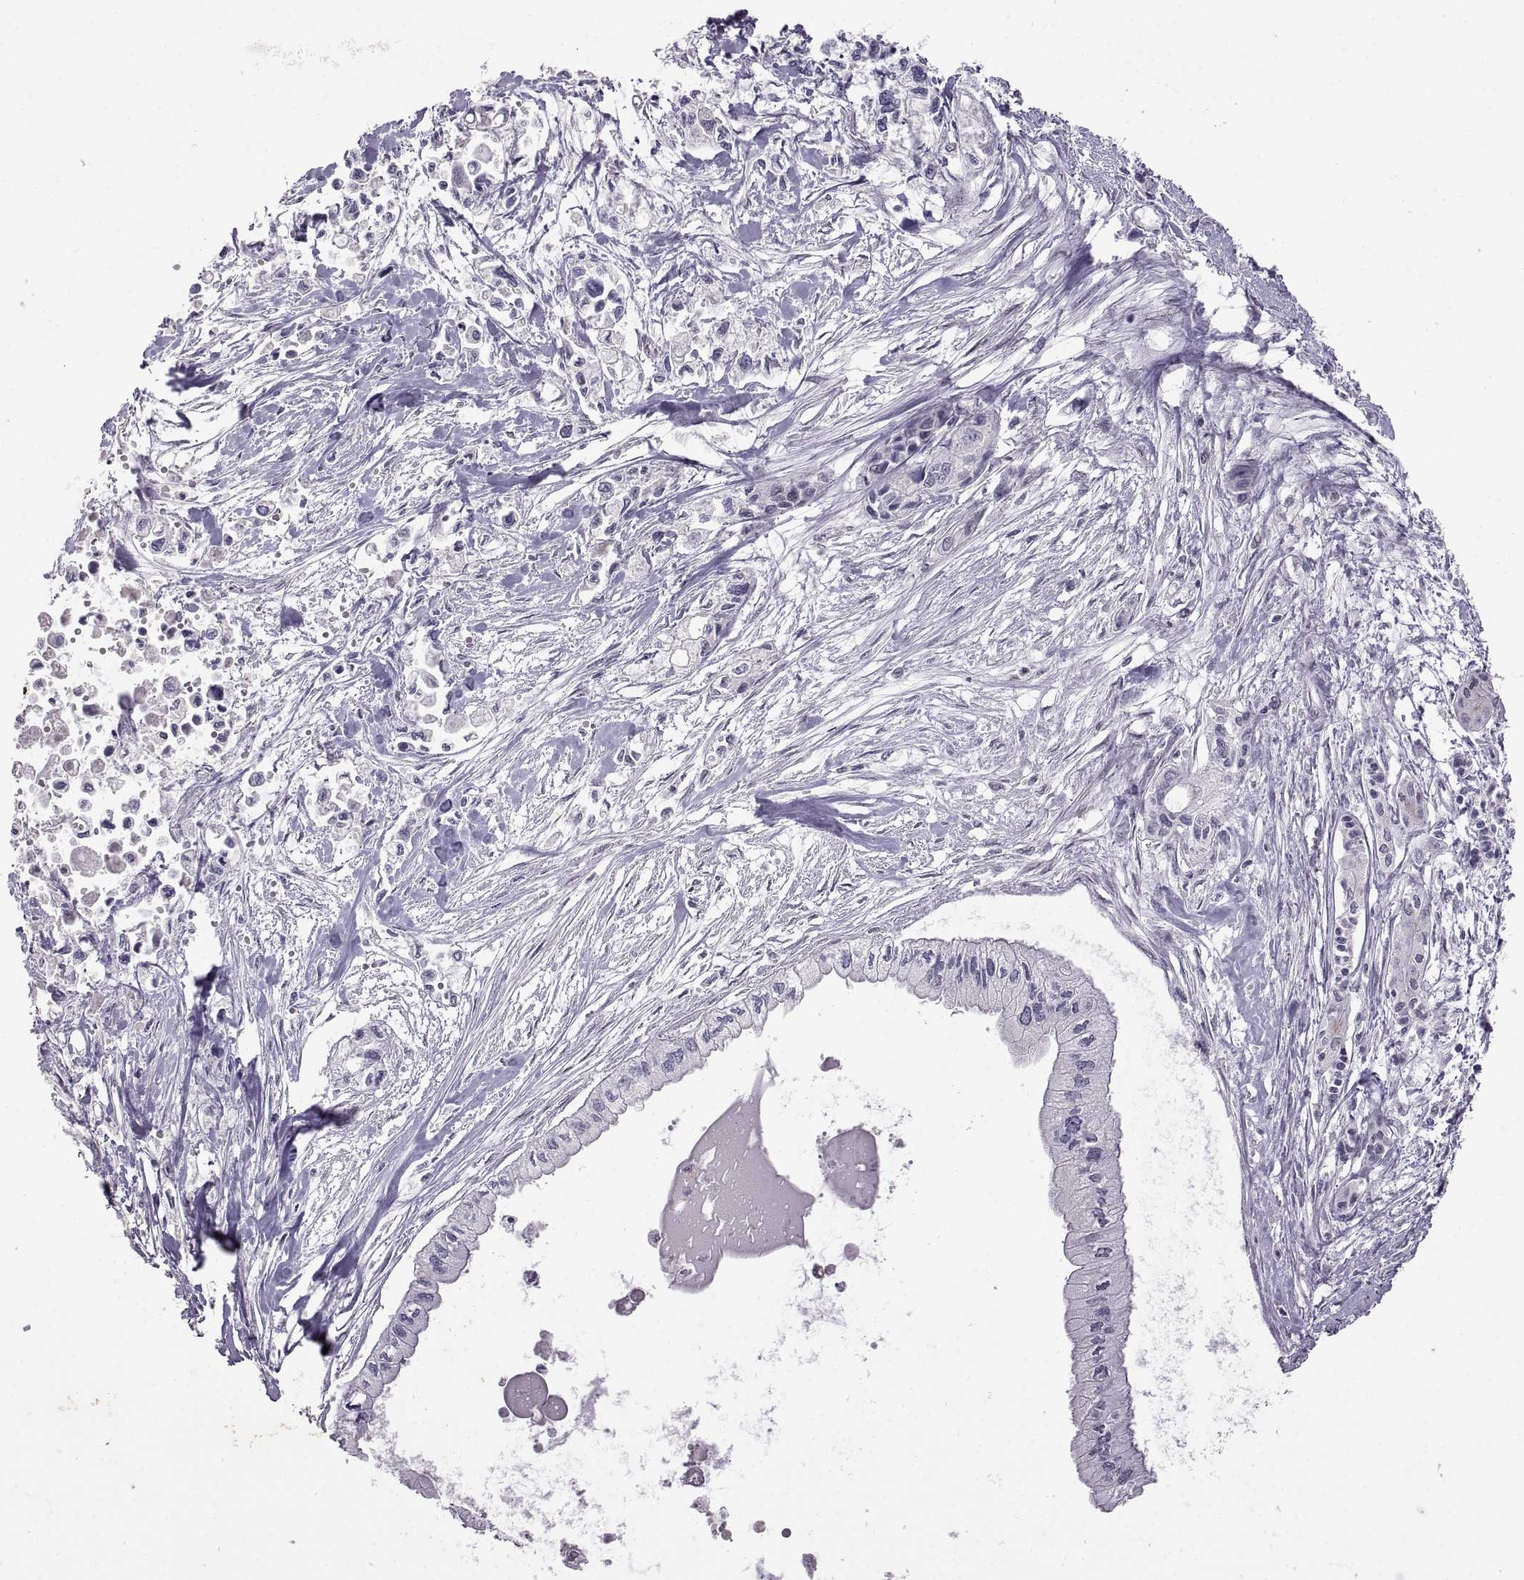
{"staining": {"intensity": "negative", "quantity": "none", "location": "none"}, "tissue": "pancreatic cancer", "cell_type": "Tumor cells", "image_type": "cancer", "snomed": [{"axis": "morphology", "description": "Adenocarcinoma, NOS"}, {"axis": "topography", "description": "Pancreas"}], "caption": "Immunohistochemical staining of human pancreatic adenocarcinoma demonstrates no significant expression in tumor cells. (DAB (3,3'-diaminobenzidine) IHC with hematoxylin counter stain).", "gene": "NEK2", "patient": {"sex": "female", "age": 61}}